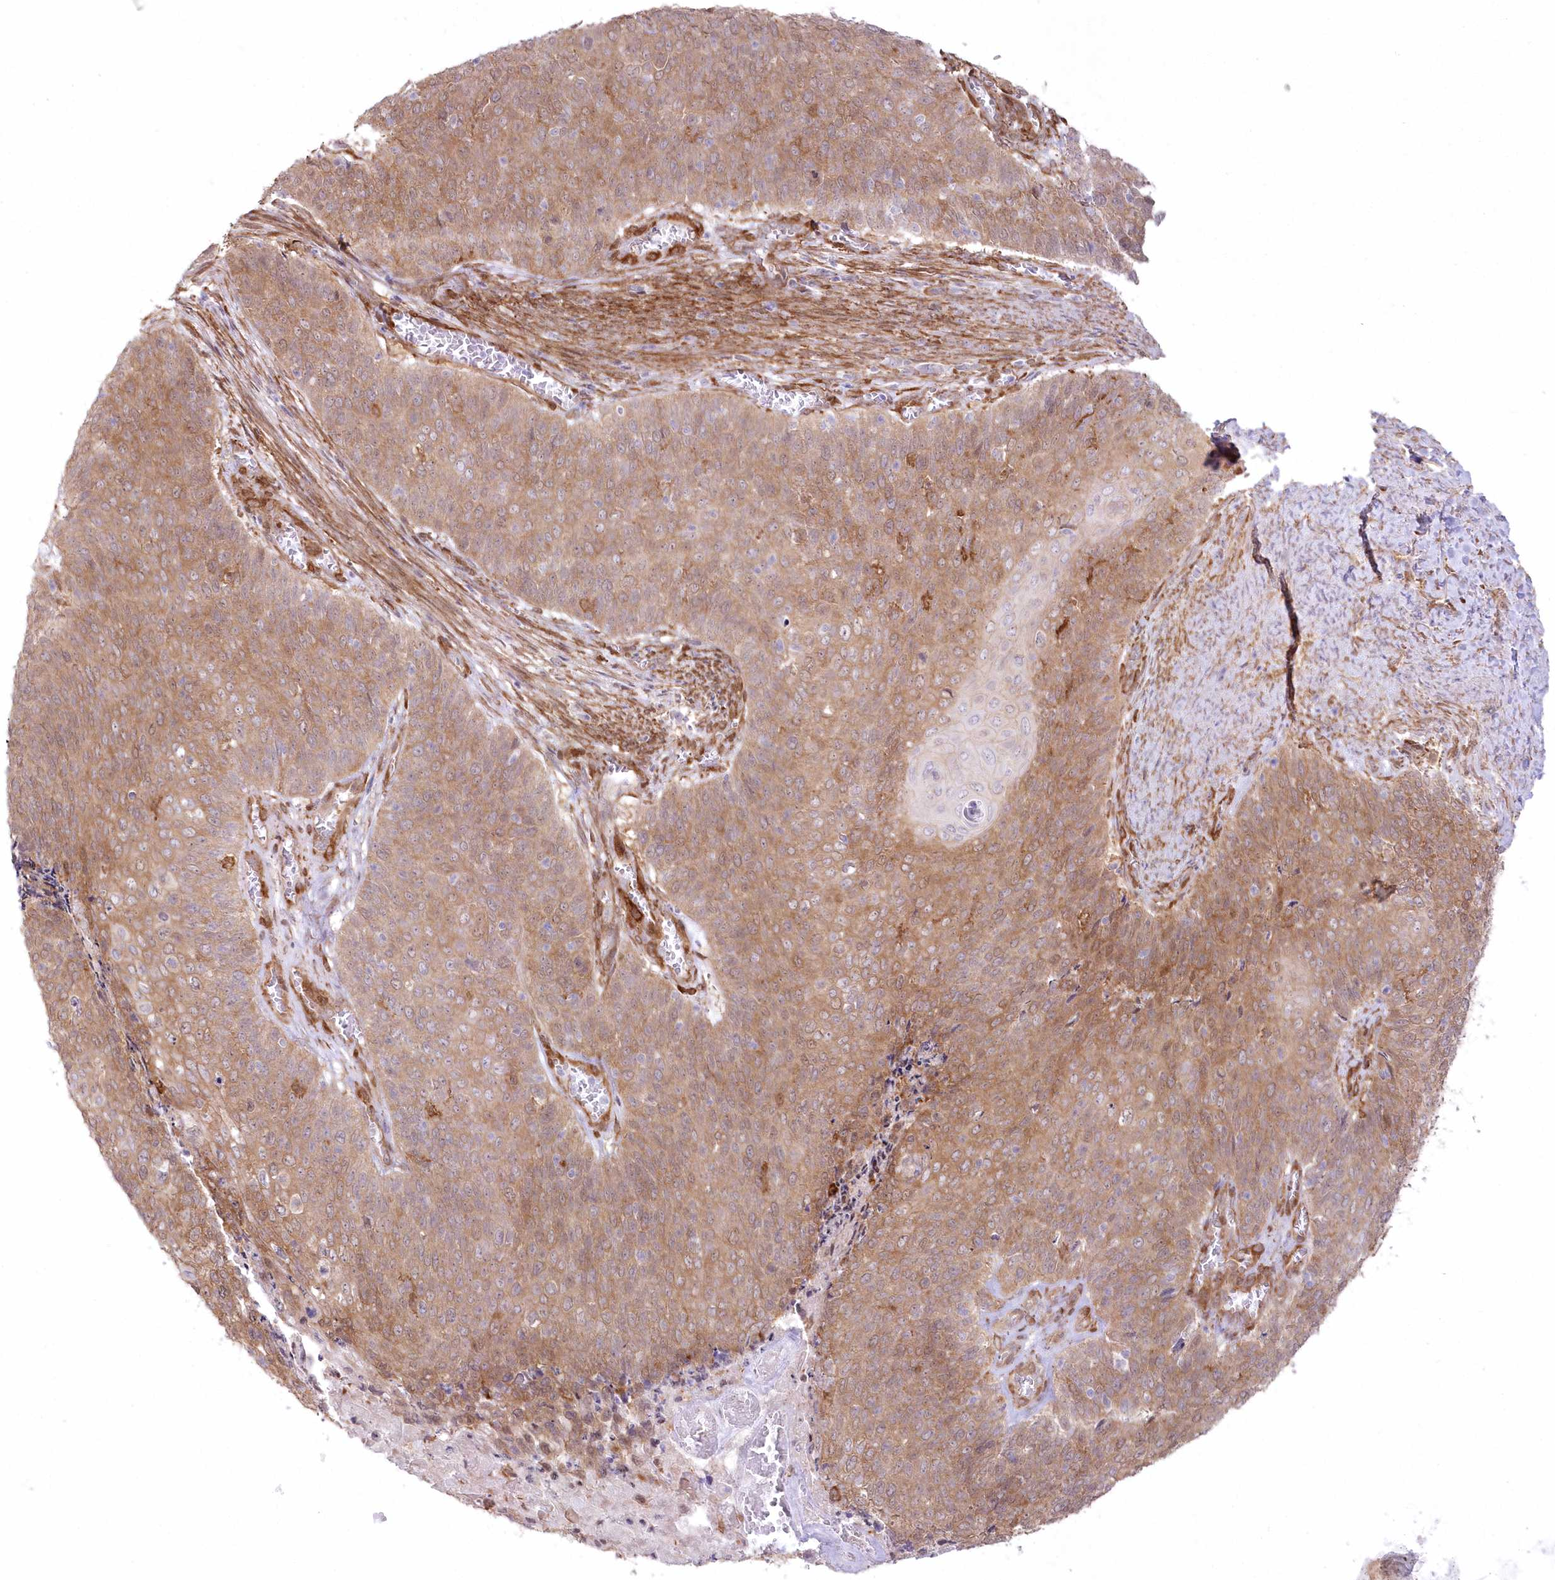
{"staining": {"intensity": "moderate", "quantity": ">75%", "location": "cytoplasmic/membranous"}, "tissue": "cervical cancer", "cell_type": "Tumor cells", "image_type": "cancer", "snomed": [{"axis": "morphology", "description": "Squamous cell carcinoma, NOS"}, {"axis": "topography", "description": "Cervix"}], "caption": "High-power microscopy captured an immunohistochemistry (IHC) histopathology image of cervical squamous cell carcinoma, revealing moderate cytoplasmic/membranous expression in approximately >75% of tumor cells.", "gene": "SH3PXD2B", "patient": {"sex": "female", "age": 39}}